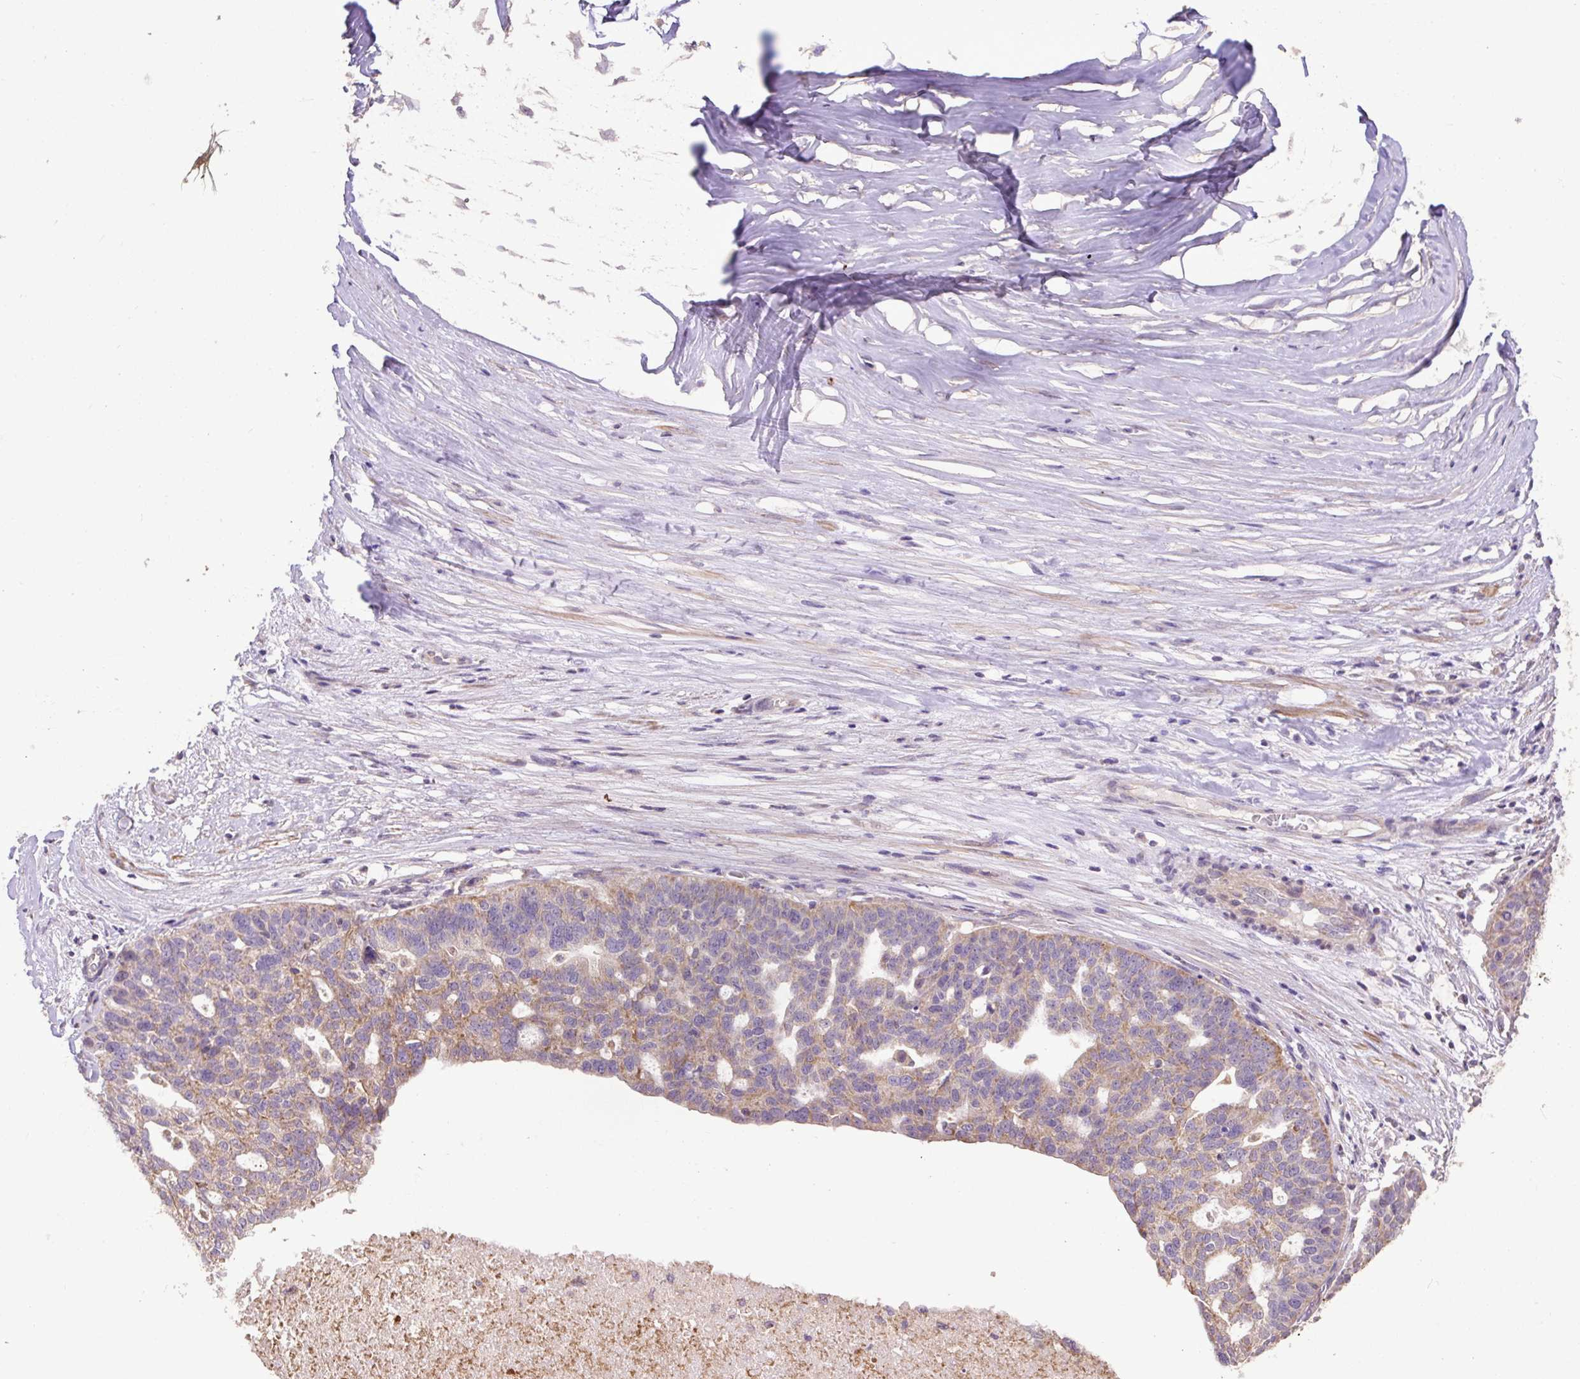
{"staining": {"intensity": "weak", "quantity": "25%-75%", "location": "cytoplasmic/membranous"}, "tissue": "ovarian cancer", "cell_type": "Tumor cells", "image_type": "cancer", "snomed": [{"axis": "morphology", "description": "Cystadenocarcinoma, serous, NOS"}, {"axis": "topography", "description": "Ovary"}], "caption": "Ovarian cancer (serous cystadenocarcinoma) stained with a protein marker shows weak staining in tumor cells.", "gene": "ABR", "patient": {"sex": "female", "age": 59}}